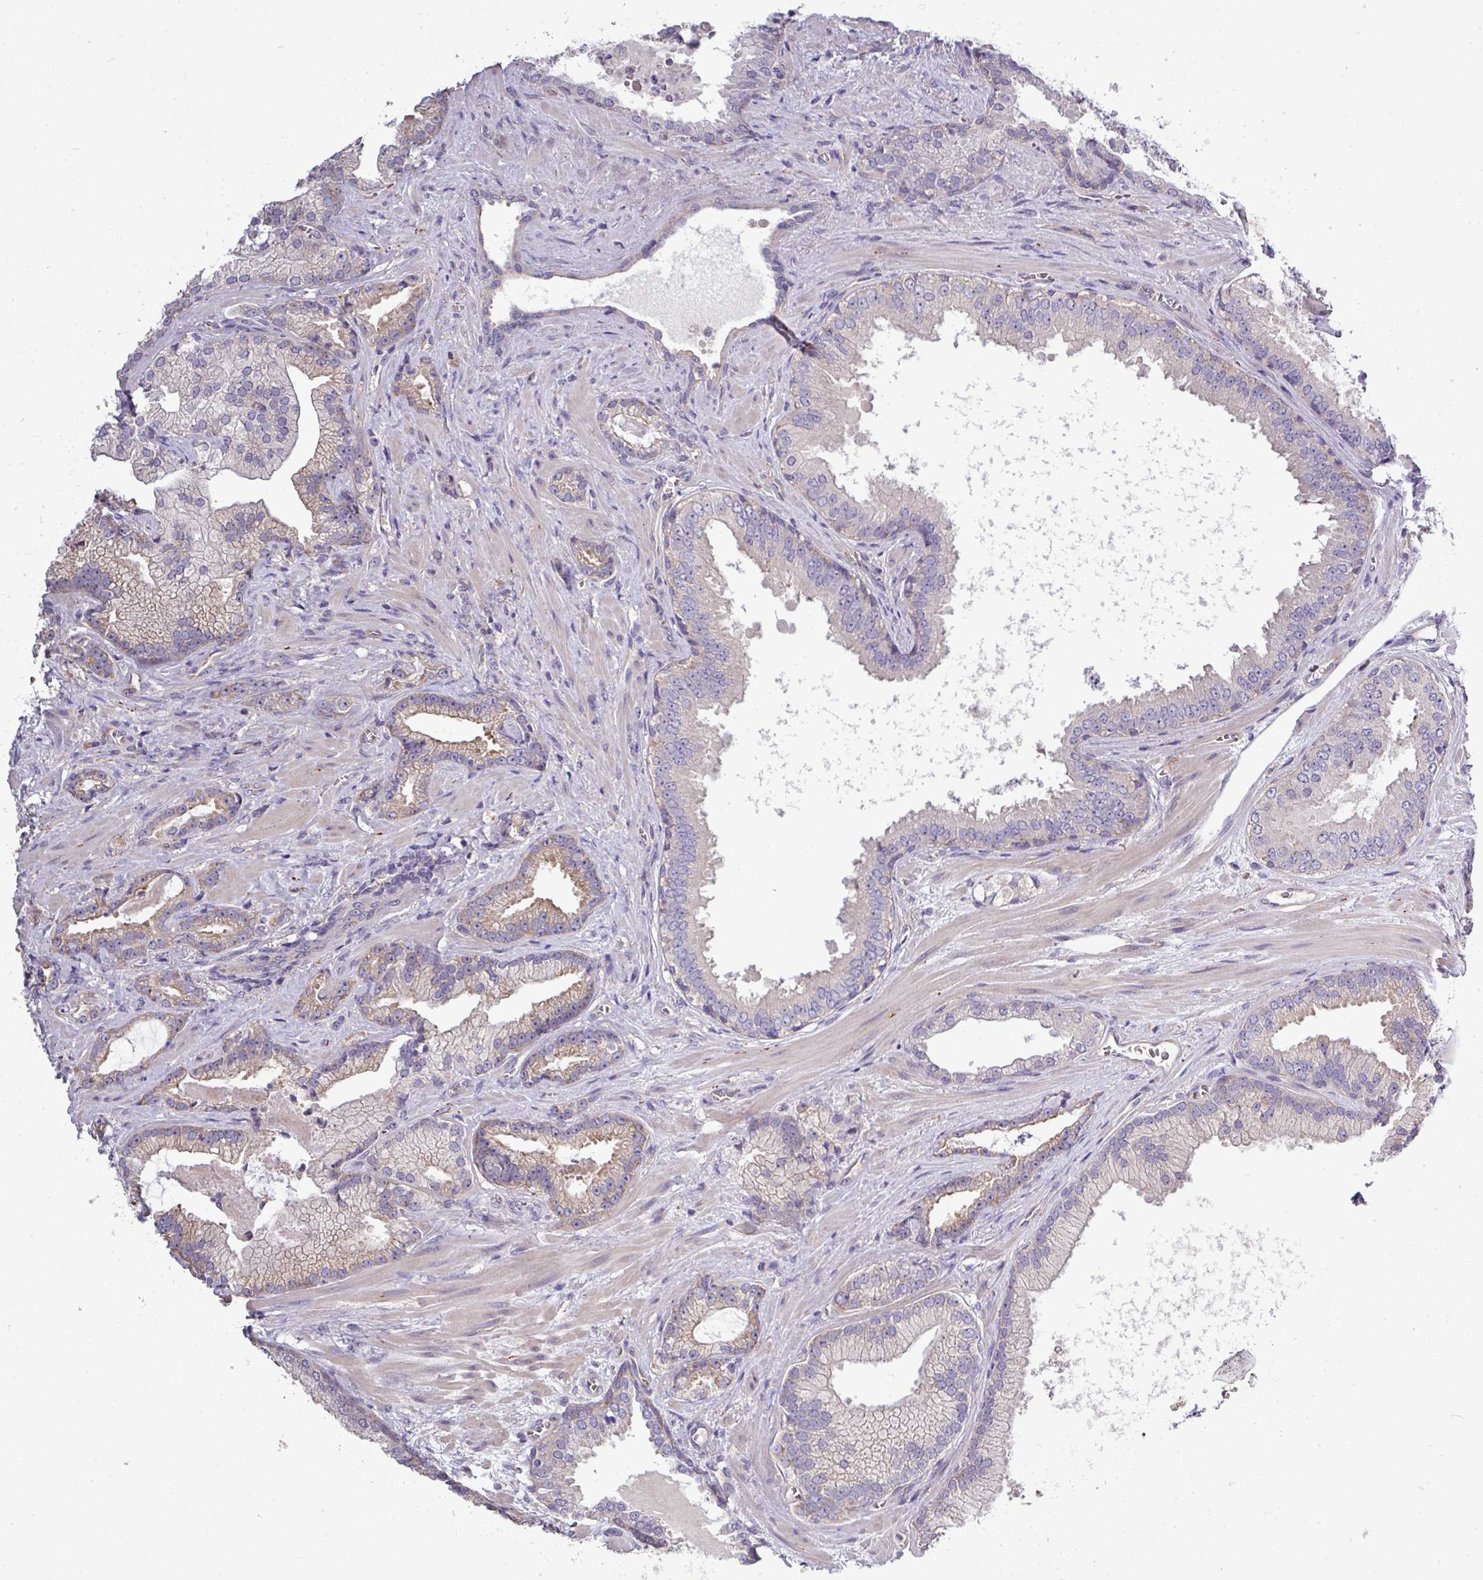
{"staining": {"intensity": "moderate", "quantity": "<25%", "location": "cytoplasmic/membranous"}, "tissue": "prostate cancer", "cell_type": "Tumor cells", "image_type": "cancer", "snomed": [{"axis": "morphology", "description": "Adenocarcinoma, High grade"}, {"axis": "topography", "description": "Prostate"}], "caption": "Approximately <25% of tumor cells in prostate adenocarcinoma (high-grade) show moderate cytoplasmic/membranous protein positivity as visualized by brown immunohistochemical staining.", "gene": "AGAP5", "patient": {"sex": "male", "age": 68}}